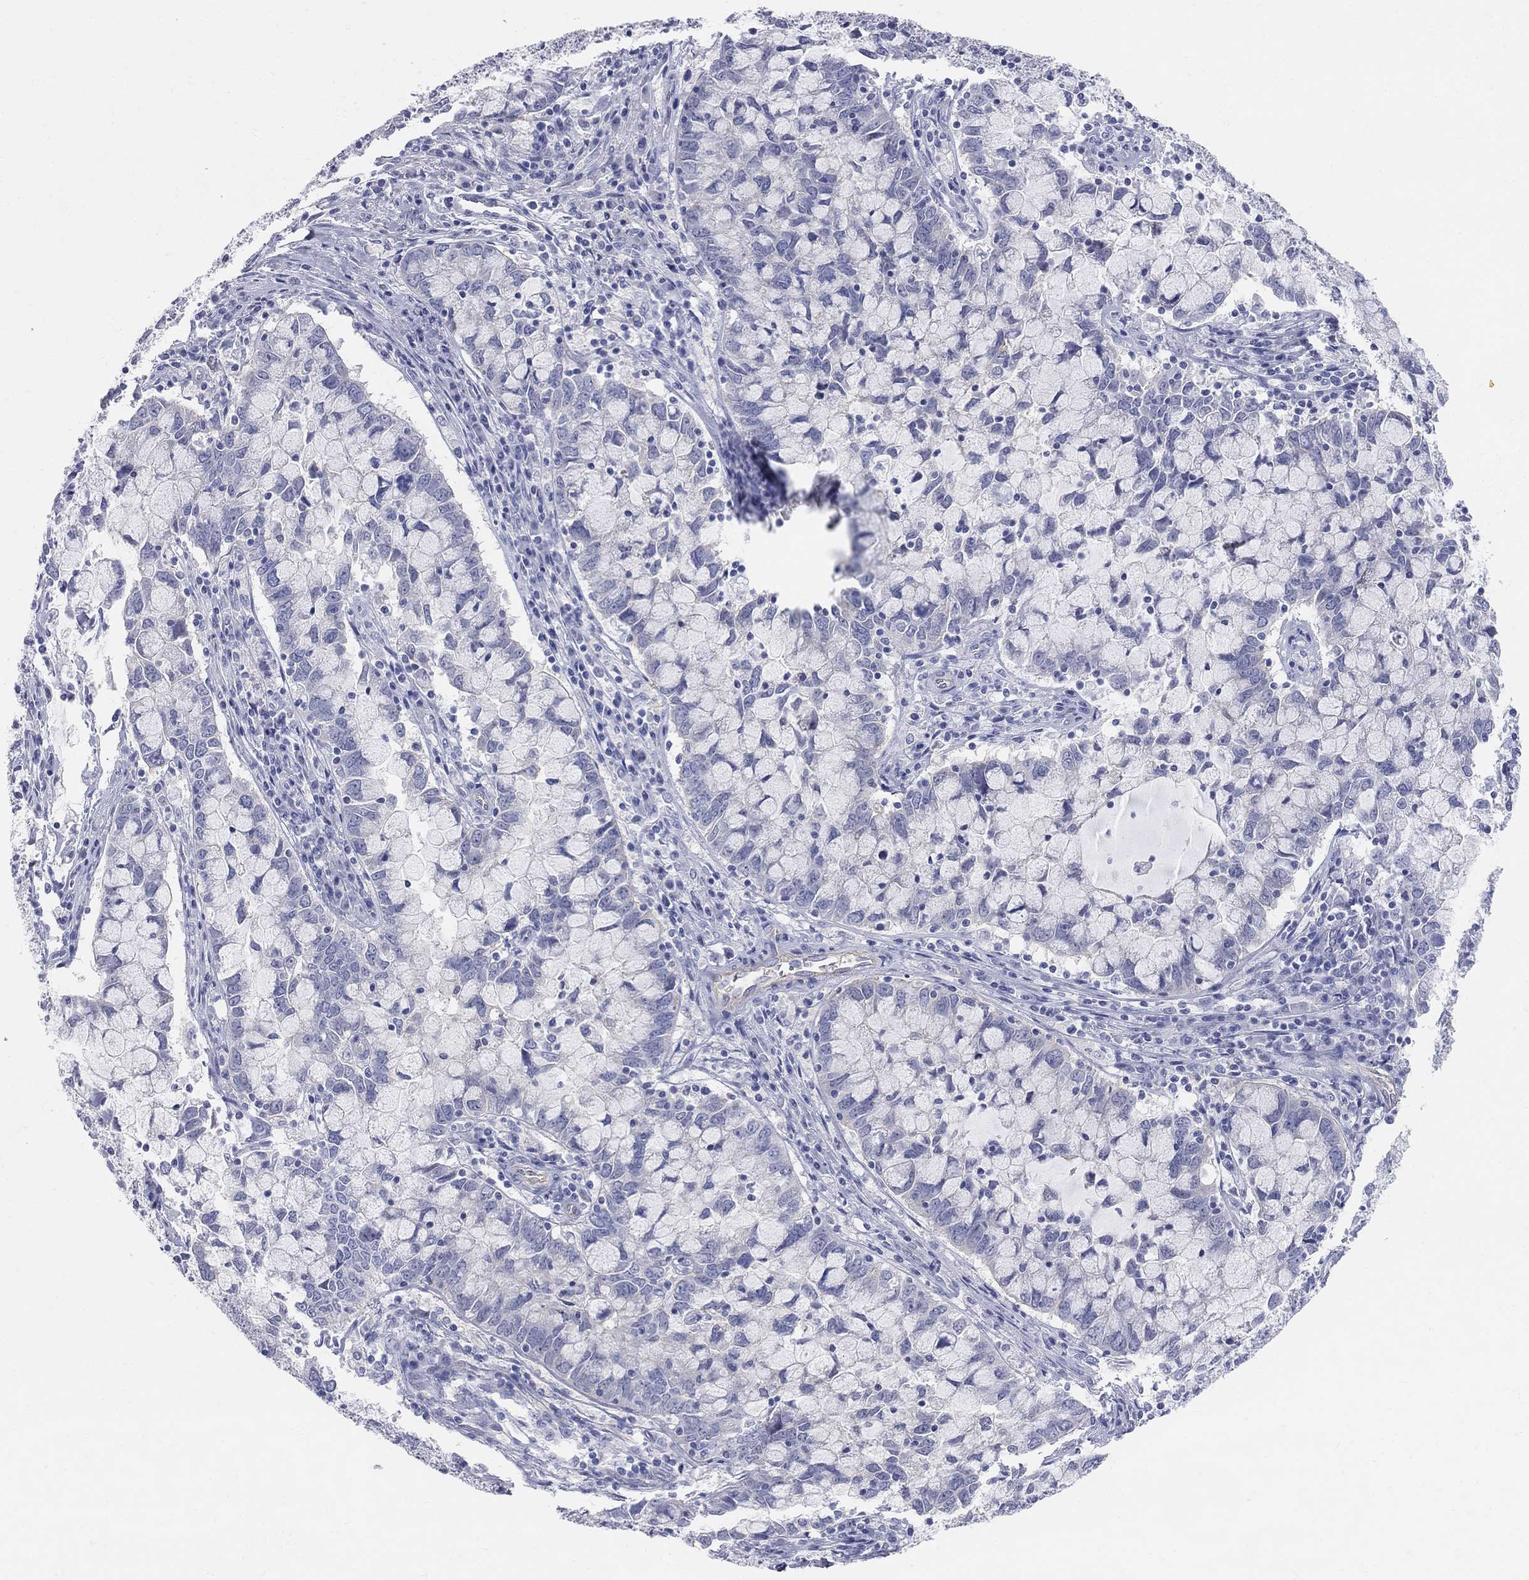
{"staining": {"intensity": "negative", "quantity": "none", "location": "none"}, "tissue": "cervical cancer", "cell_type": "Tumor cells", "image_type": "cancer", "snomed": [{"axis": "morphology", "description": "Adenocarcinoma, NOS"}, {"axis": "topography", "description": "Cervix"}], "caption": "This is a photomicrograph of immunohistochemistry (IHC) staining of cervical cancer, which shows no staining in tumor cells. (Stains: DAB (3,3'-diaminobenzidine) IHC with hematoxylin counter stain, Microscopy: brightfield microscopy at high magnification).", "gene": "AOX1", "patient": {"sex": "female", "age": 40}}